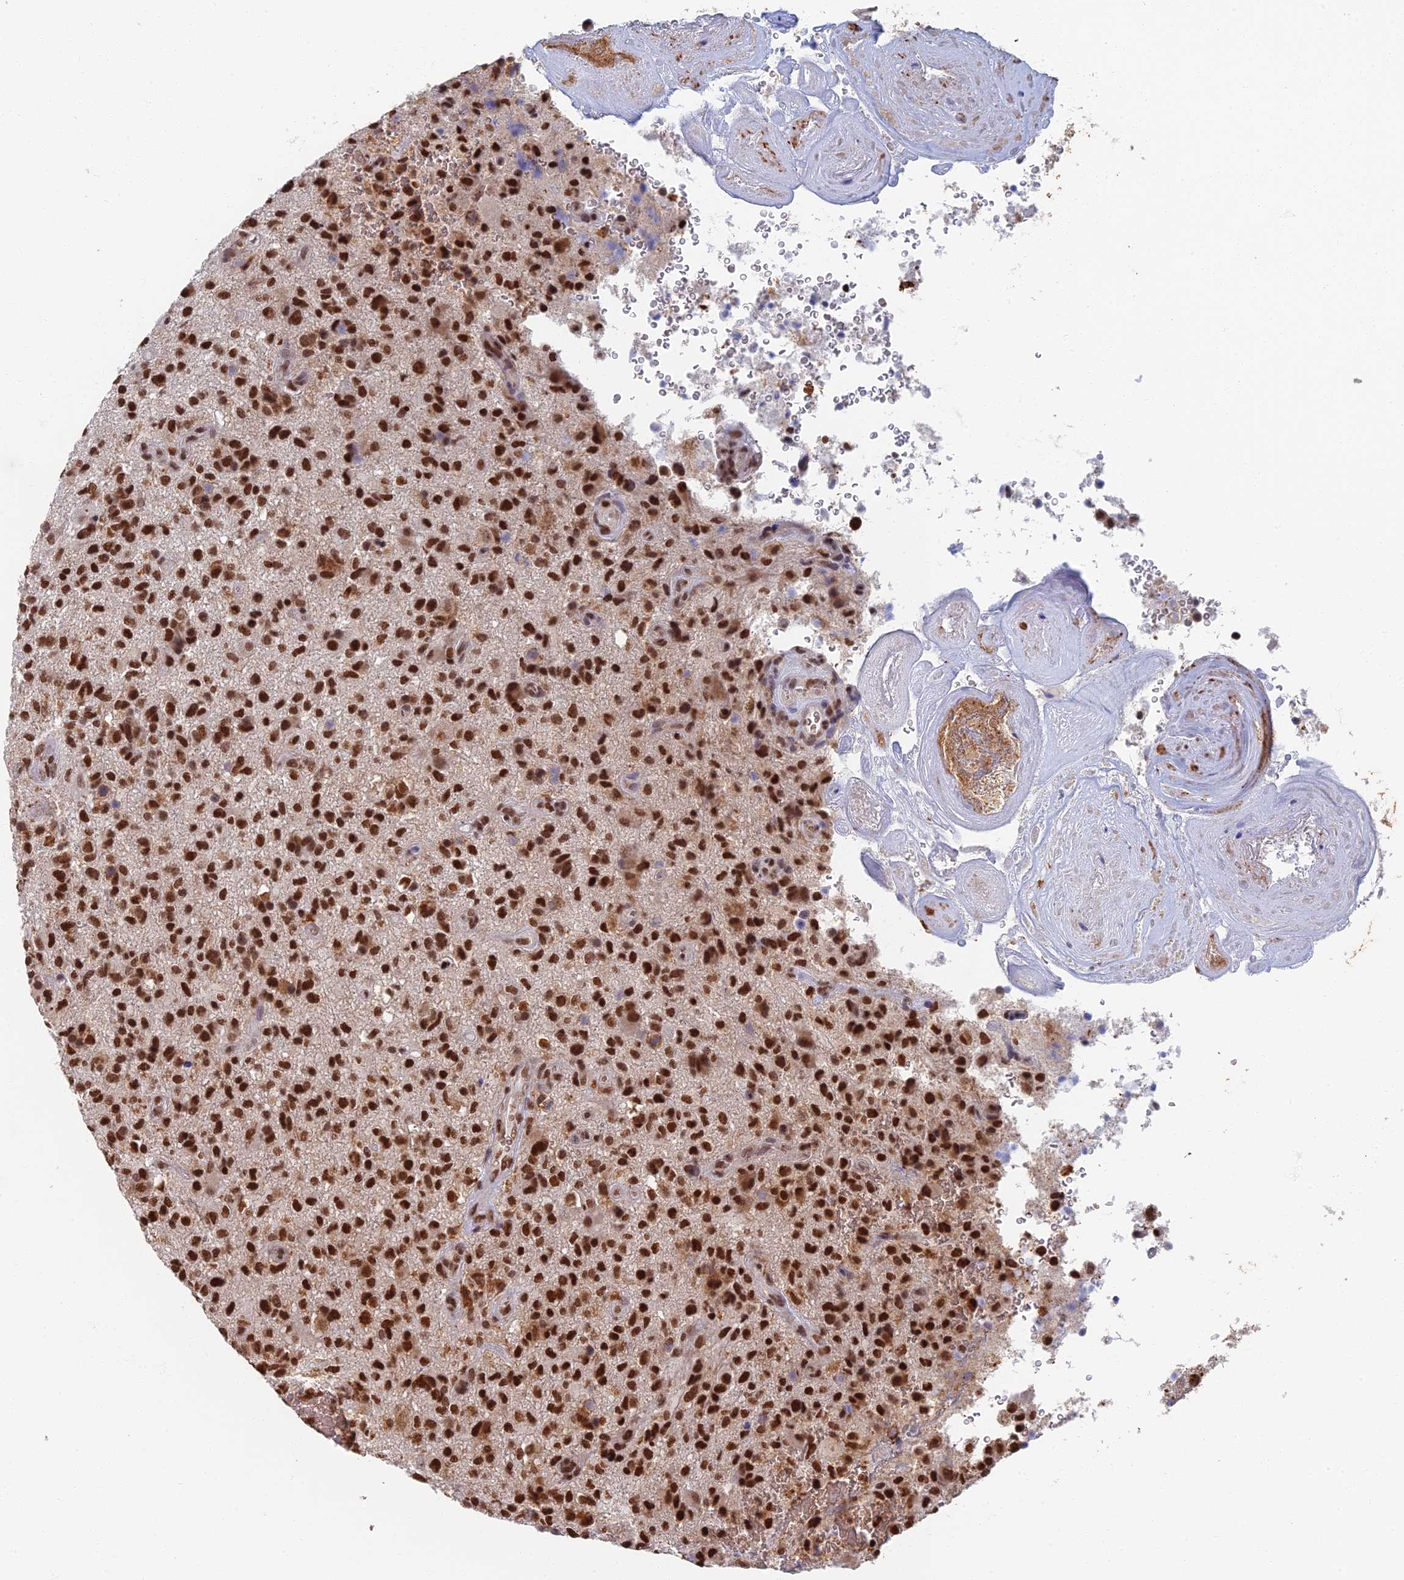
{"staining": {"intensity": "strong", "quantity": ">75%", "location": "nuclear"}, "tissue": "glioma", "cell_type": "Tumor cells", "image_type": "cancer", "snomed": [{"axis": "morphology", "description": "Glioma, malignant, High grade"}, {"axis": "topography", "description": "Brain"}], "caption": "Glioma stained for a protein displays strong nuclear positivity in tumor cells.", "gene": "GPATCH1", "patient": {"sex": "male", "age": 47}}